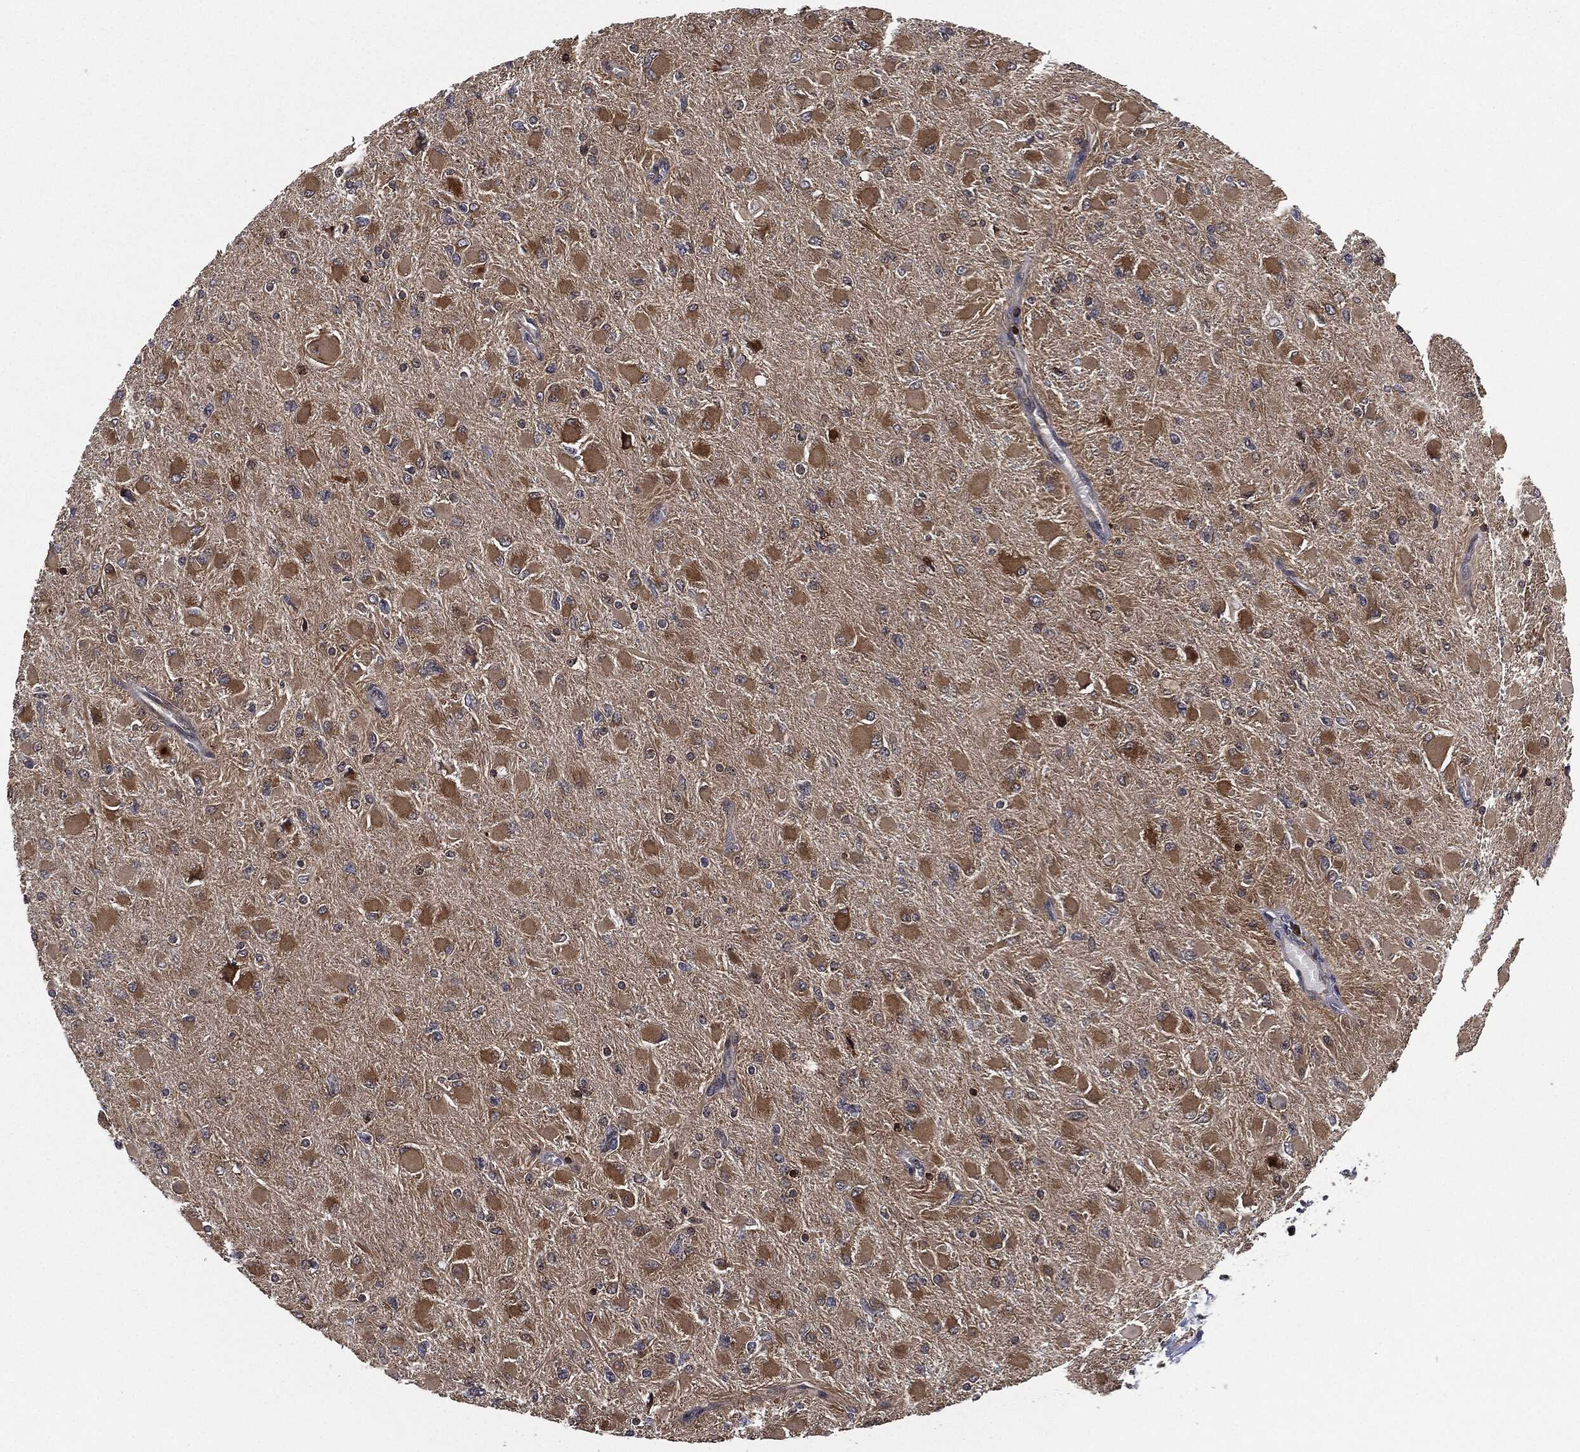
{"staining": {"intensity": "moderate", "quantity": ">75%", "location": "cytoplasmic/membranous"}, "tissue": "glioma", "cell_type": "Tumor cells", "image_type": "cancer", "snomed": [{"axis": "morphology", "description": "Glioma, malignant, High grade"}, {"axis": "topography", "description": "Cerebral cortex"}], "caption": "Moderate cytoplasmic/membranous staining is appreciated in approximately >75% of tumor cells in glioma.", "gene": "UBR1", "patient": {"sex": "female", "age": 36}}